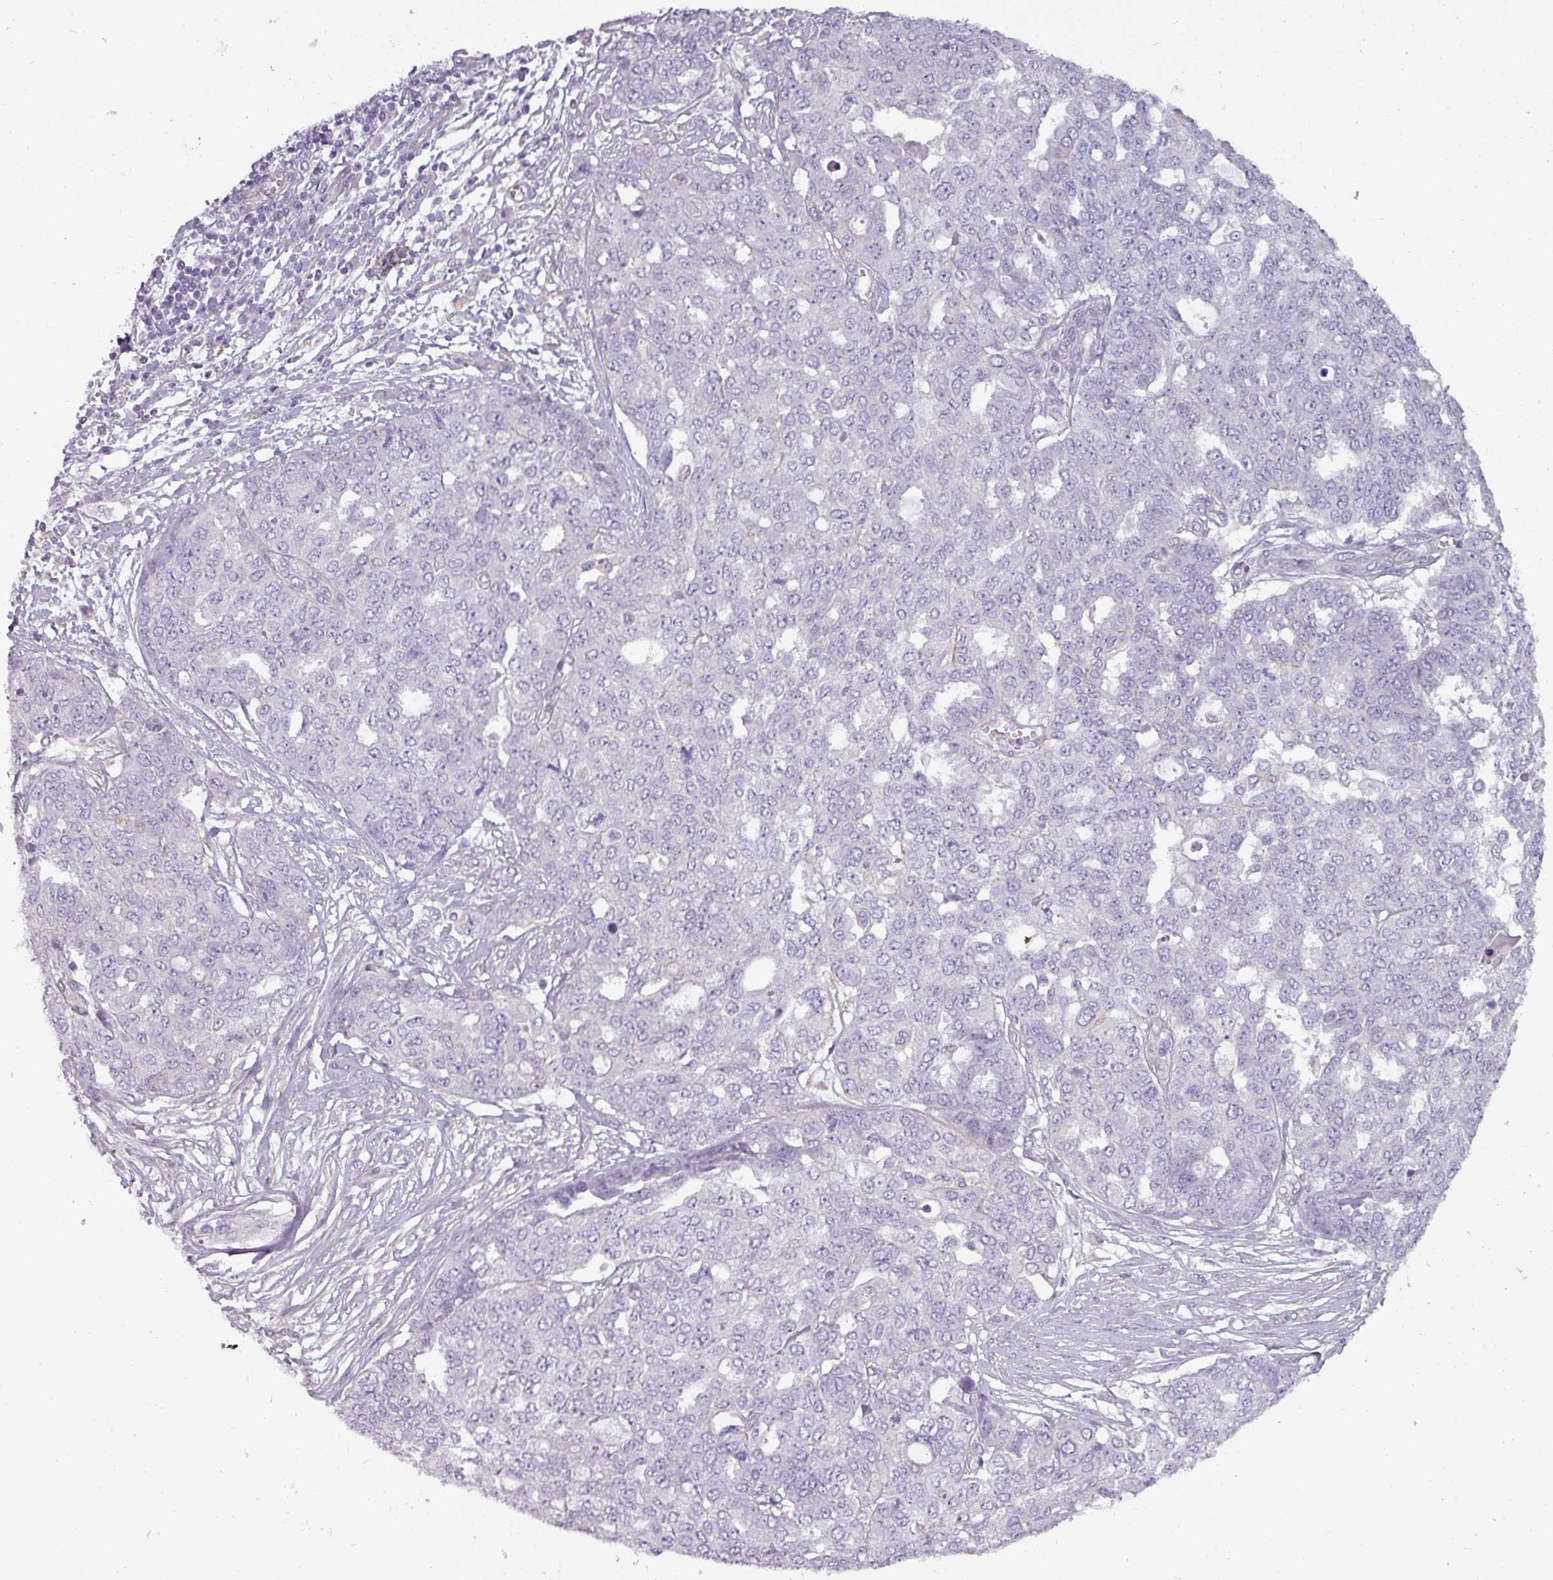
{"staining": {"intensity": "negative", "quantity": "none", "location": "none"}, "tissue": "ovarian cancer", "cell_type": "Tumor cells", "image_type": "cancer", "snomed": [{"axis": "morphology", "description": "Cystadenocarcinoma, serous, NOS"}, {"axis": "topography", "description": "Soft tissue"}, {"axis": "topography", "description": "Ovary"}], "caption": "IHC histopathology image of serous cystadenocarcinoma (ovarian) stained for a protein (brown), which exhibits no positivity in tumor cells.", "gene": "ASB1", "patient": {"sex": "female", "age": 57}}